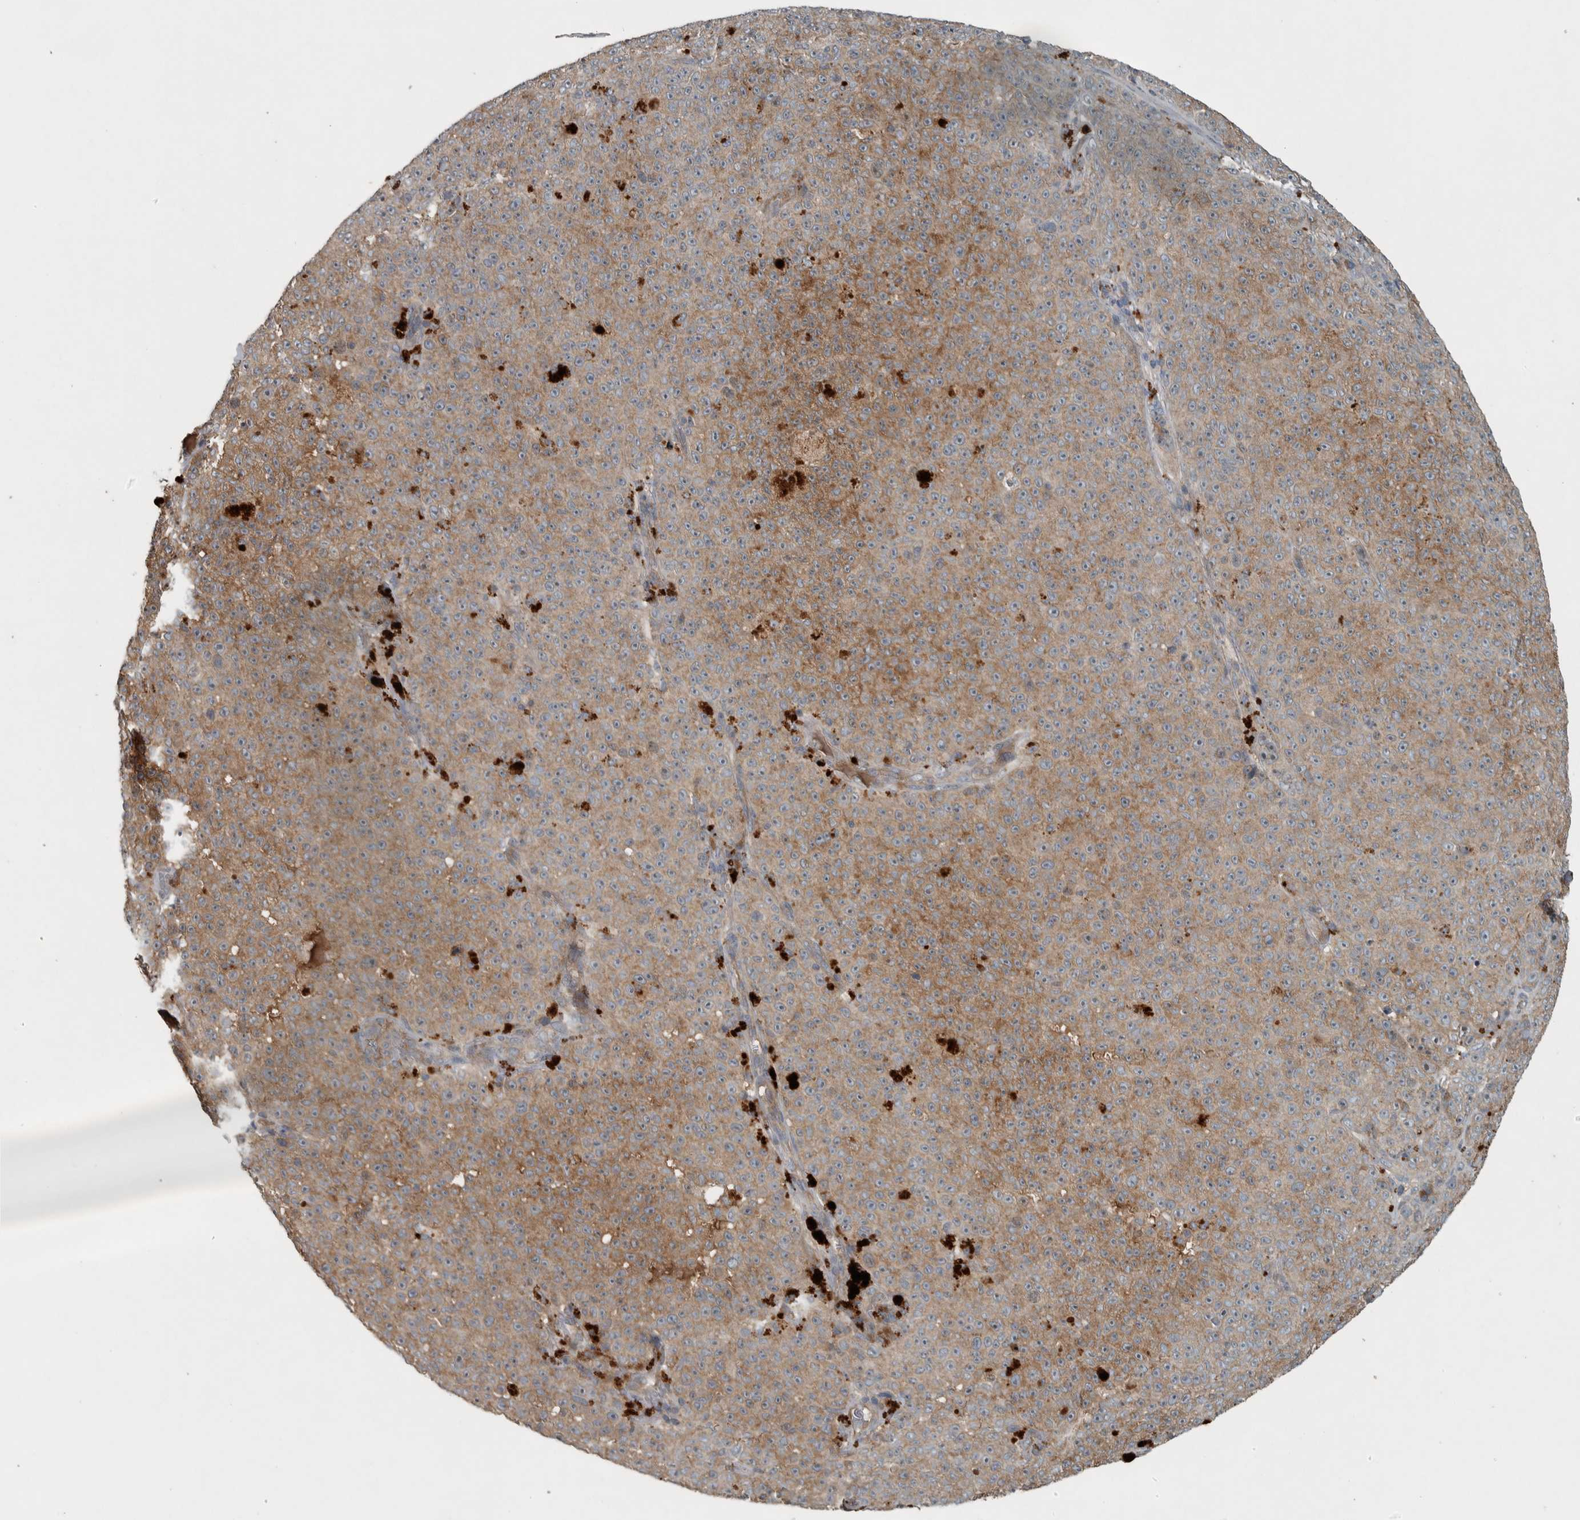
{"staining": {"intensity": "moderate", "quantity": ">75%", "location": "cytoplasmic/membranous"}, "tissue": "melanoma", "cell_type": "Tumor cells", "image_type": "cancer", "snomed": [{"axis": "morphology", "description": "Malignant melanoma, NOS"}, {"axis": "topography", "description": "Skin"}], "caption": "Human melanoma stained with a protein marker exhibits moderate staining in tumor cells.", "gene": "CLCN2", "patient": {"sex": "female", "age": 82}}